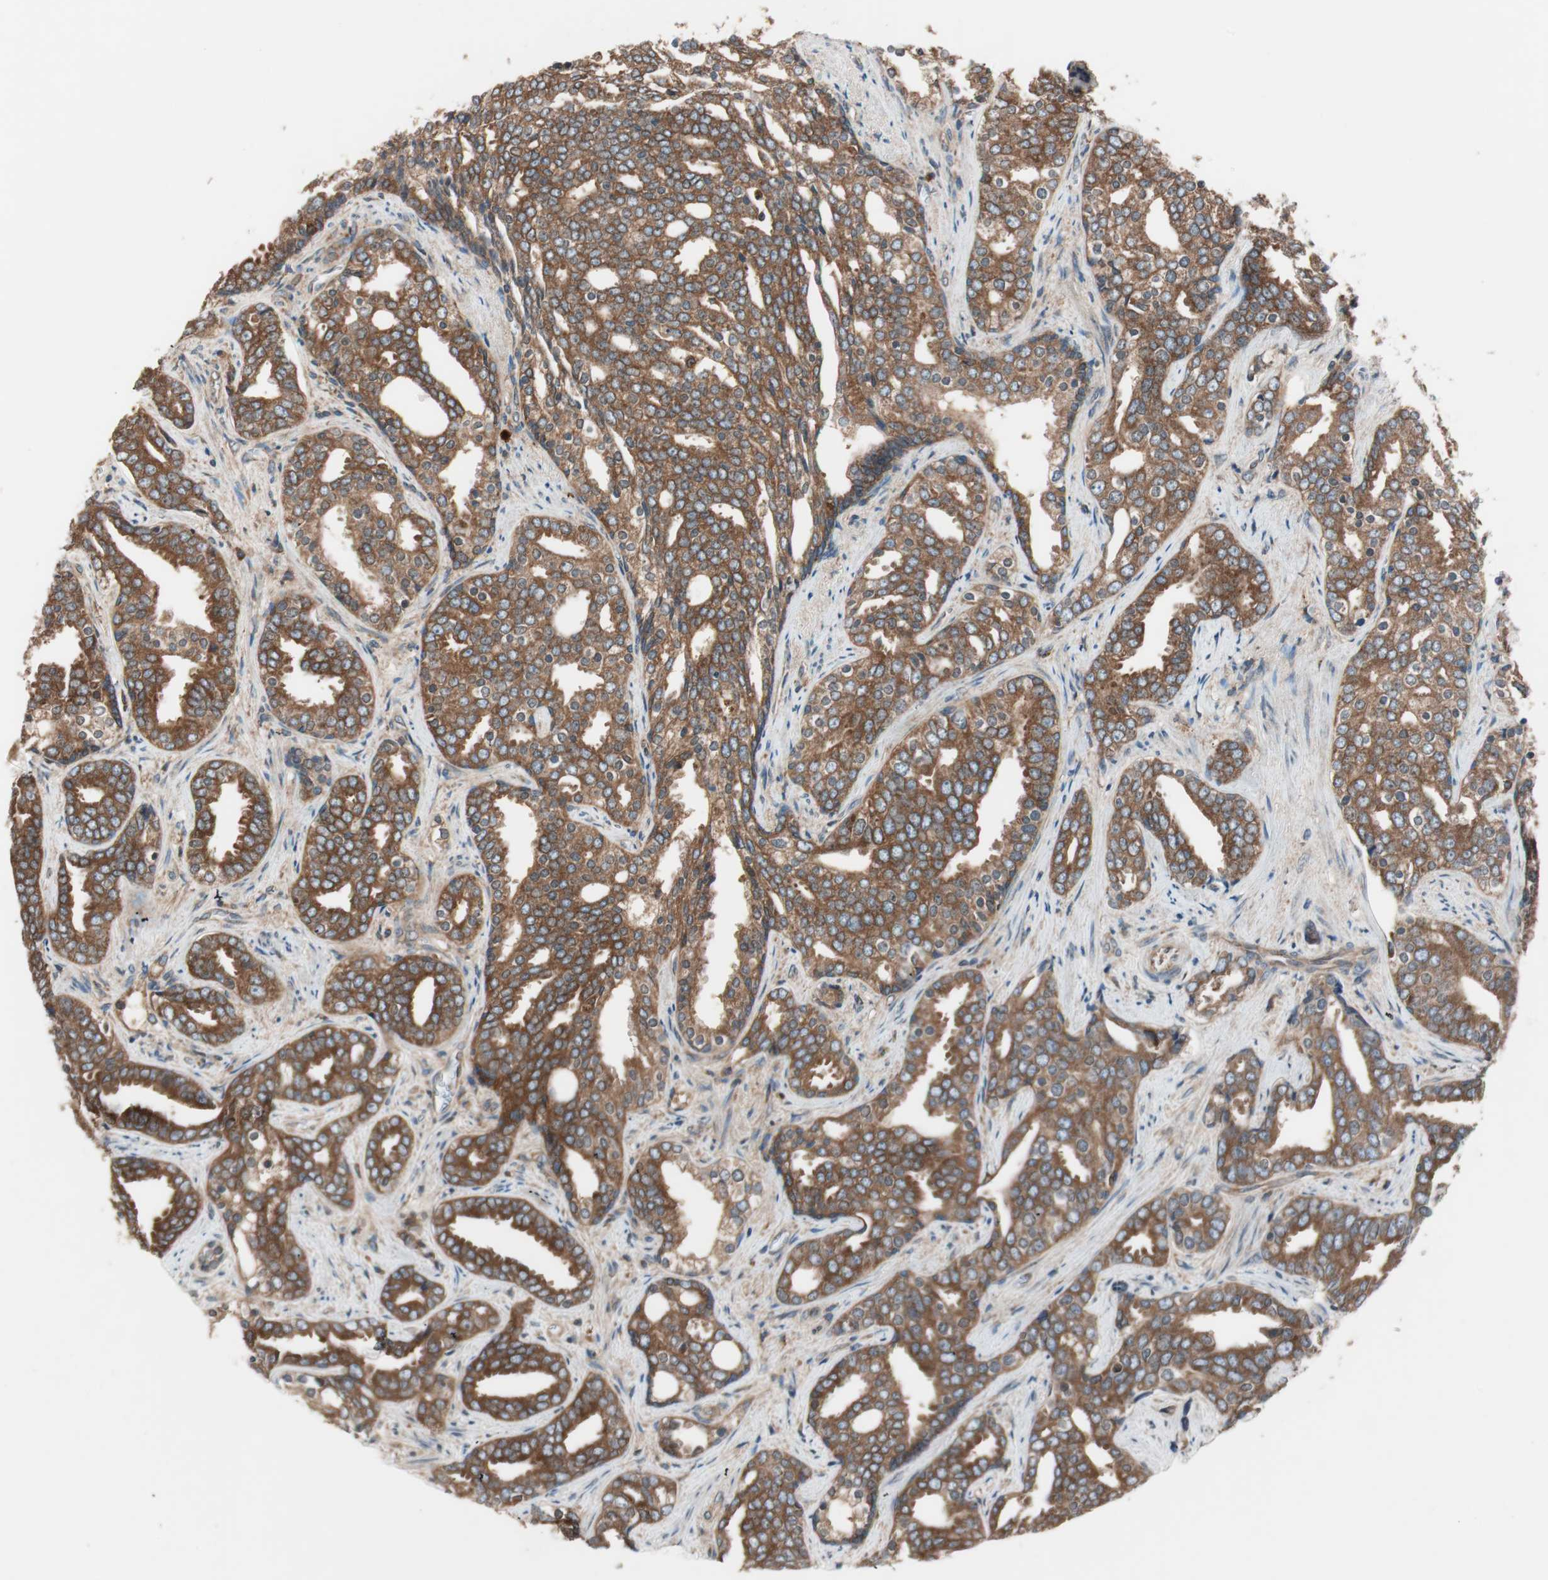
{"staining": {"intensity": "strong", "quantity": ">75%", "location": "cytoplasmic/membranous"}, "tissue": "prostate cancer", "cell_type": "Tumor cells", "image_type": "cancer", "snomed": [{"axis": "morphology", "description": "Adenocarcinoma, High grade"}, {"axis": "topography", "description": "Prostate"}], "caption": "Prostate adenocarcinoma (high-grade) stained with immunohistochemistry (IHC) reveals strong cytoplasmic/membranous positivity in about >75% of tumor cells.", "gene": "RAB5A", "patient": {"sex": "male", "age": 67}}